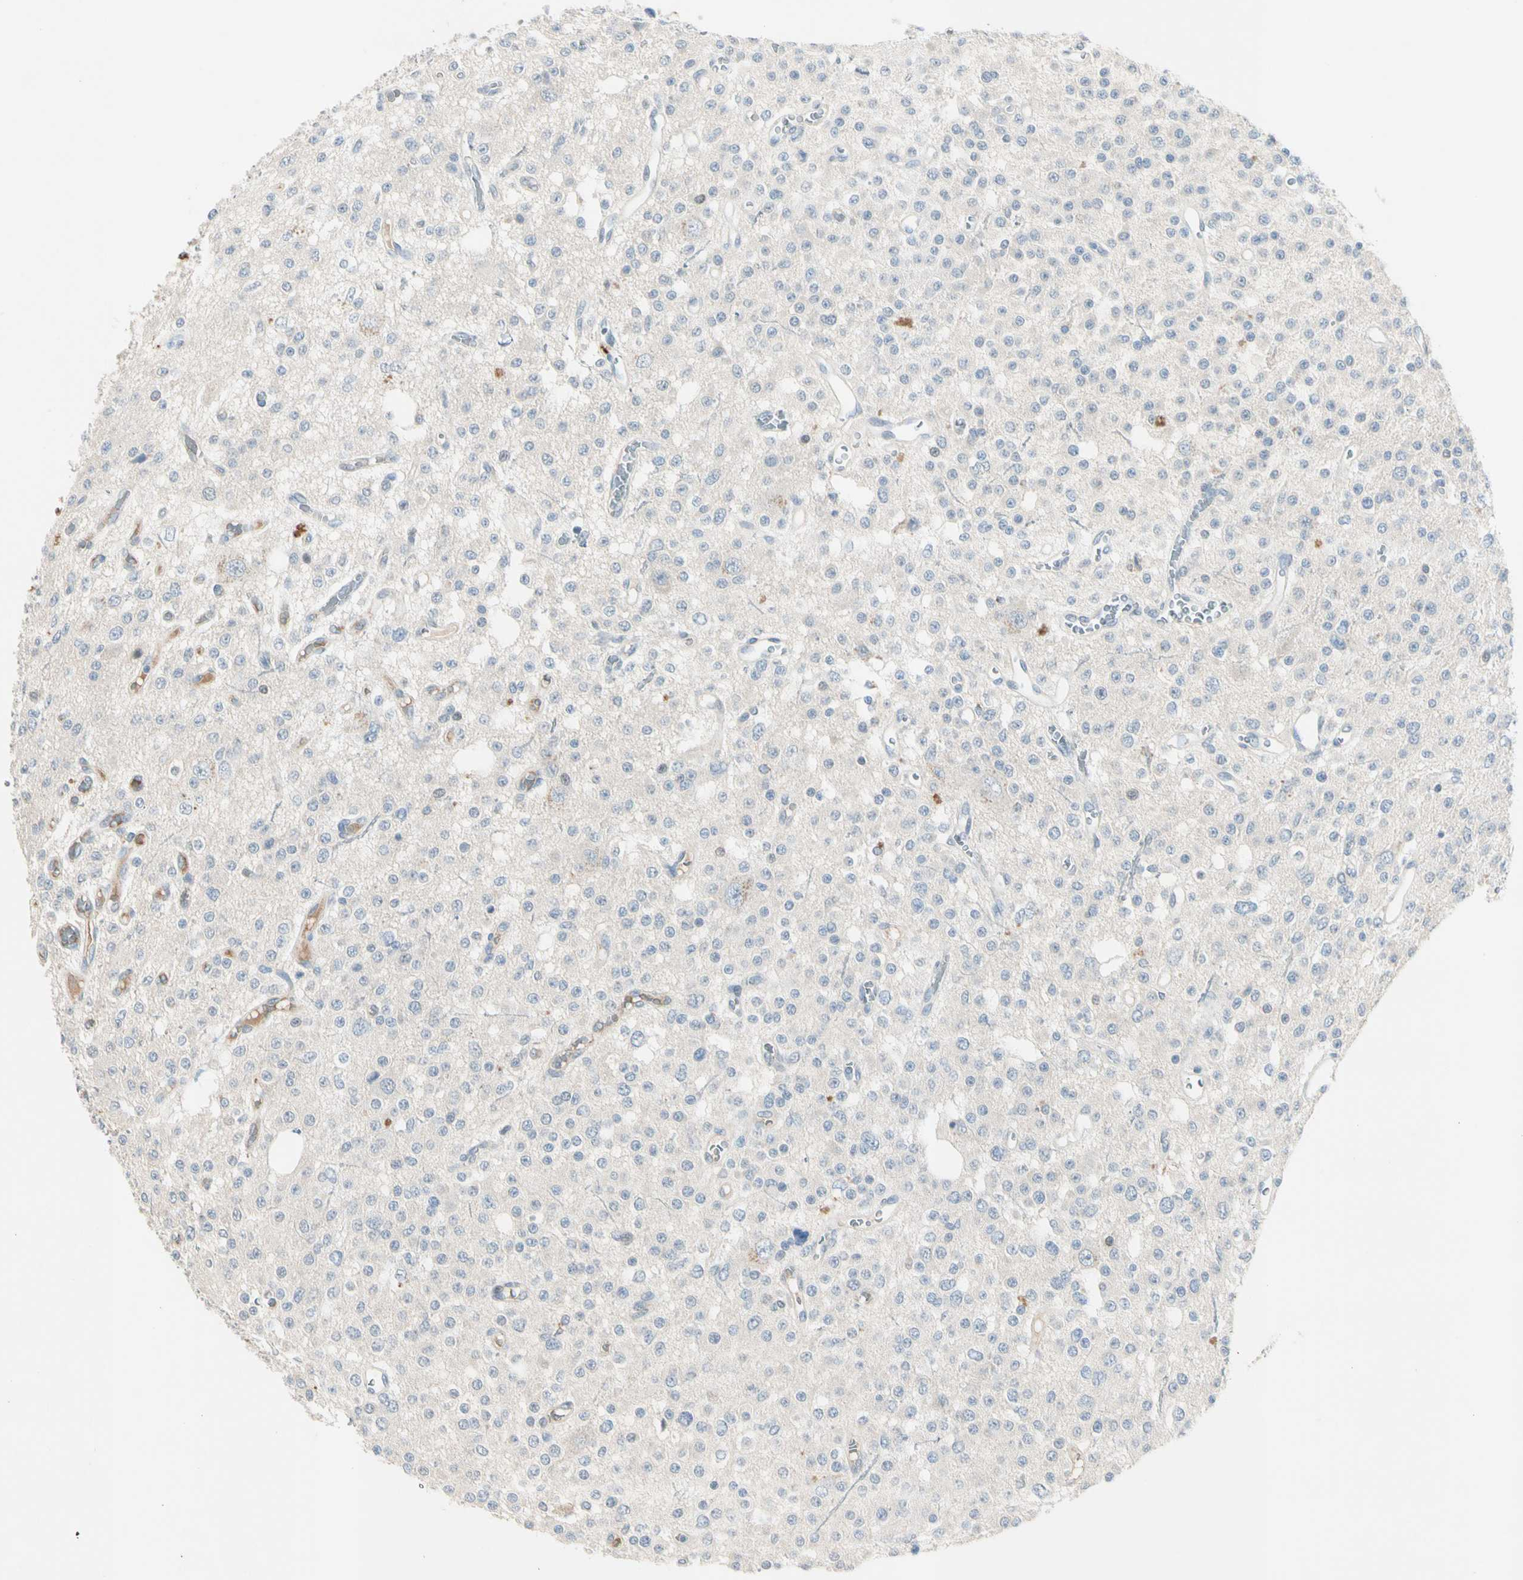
{"staining": {"intensity": "negative", "quantity": "none", "location": "none"}, "tissue": "glioma", "cell_type": "Tumor cells", "image_type": "cancer", "snomed": [{"axis": "morphology", "description": "Glioma, malignant, Low grade"}, {"axis": "topography", "description": "Brain"}], "caption": "The photomicrograph displays no significant staining in tumor cells of malignant glioma (low-grade). The staining was performed using DAB to visualize the protein expression in brown, while the nuclei were stained in blue with hematoxylin (Magnification: 20x).", "gene": "SERPIND1", "patient": {"sex": "male", "age": 38}}